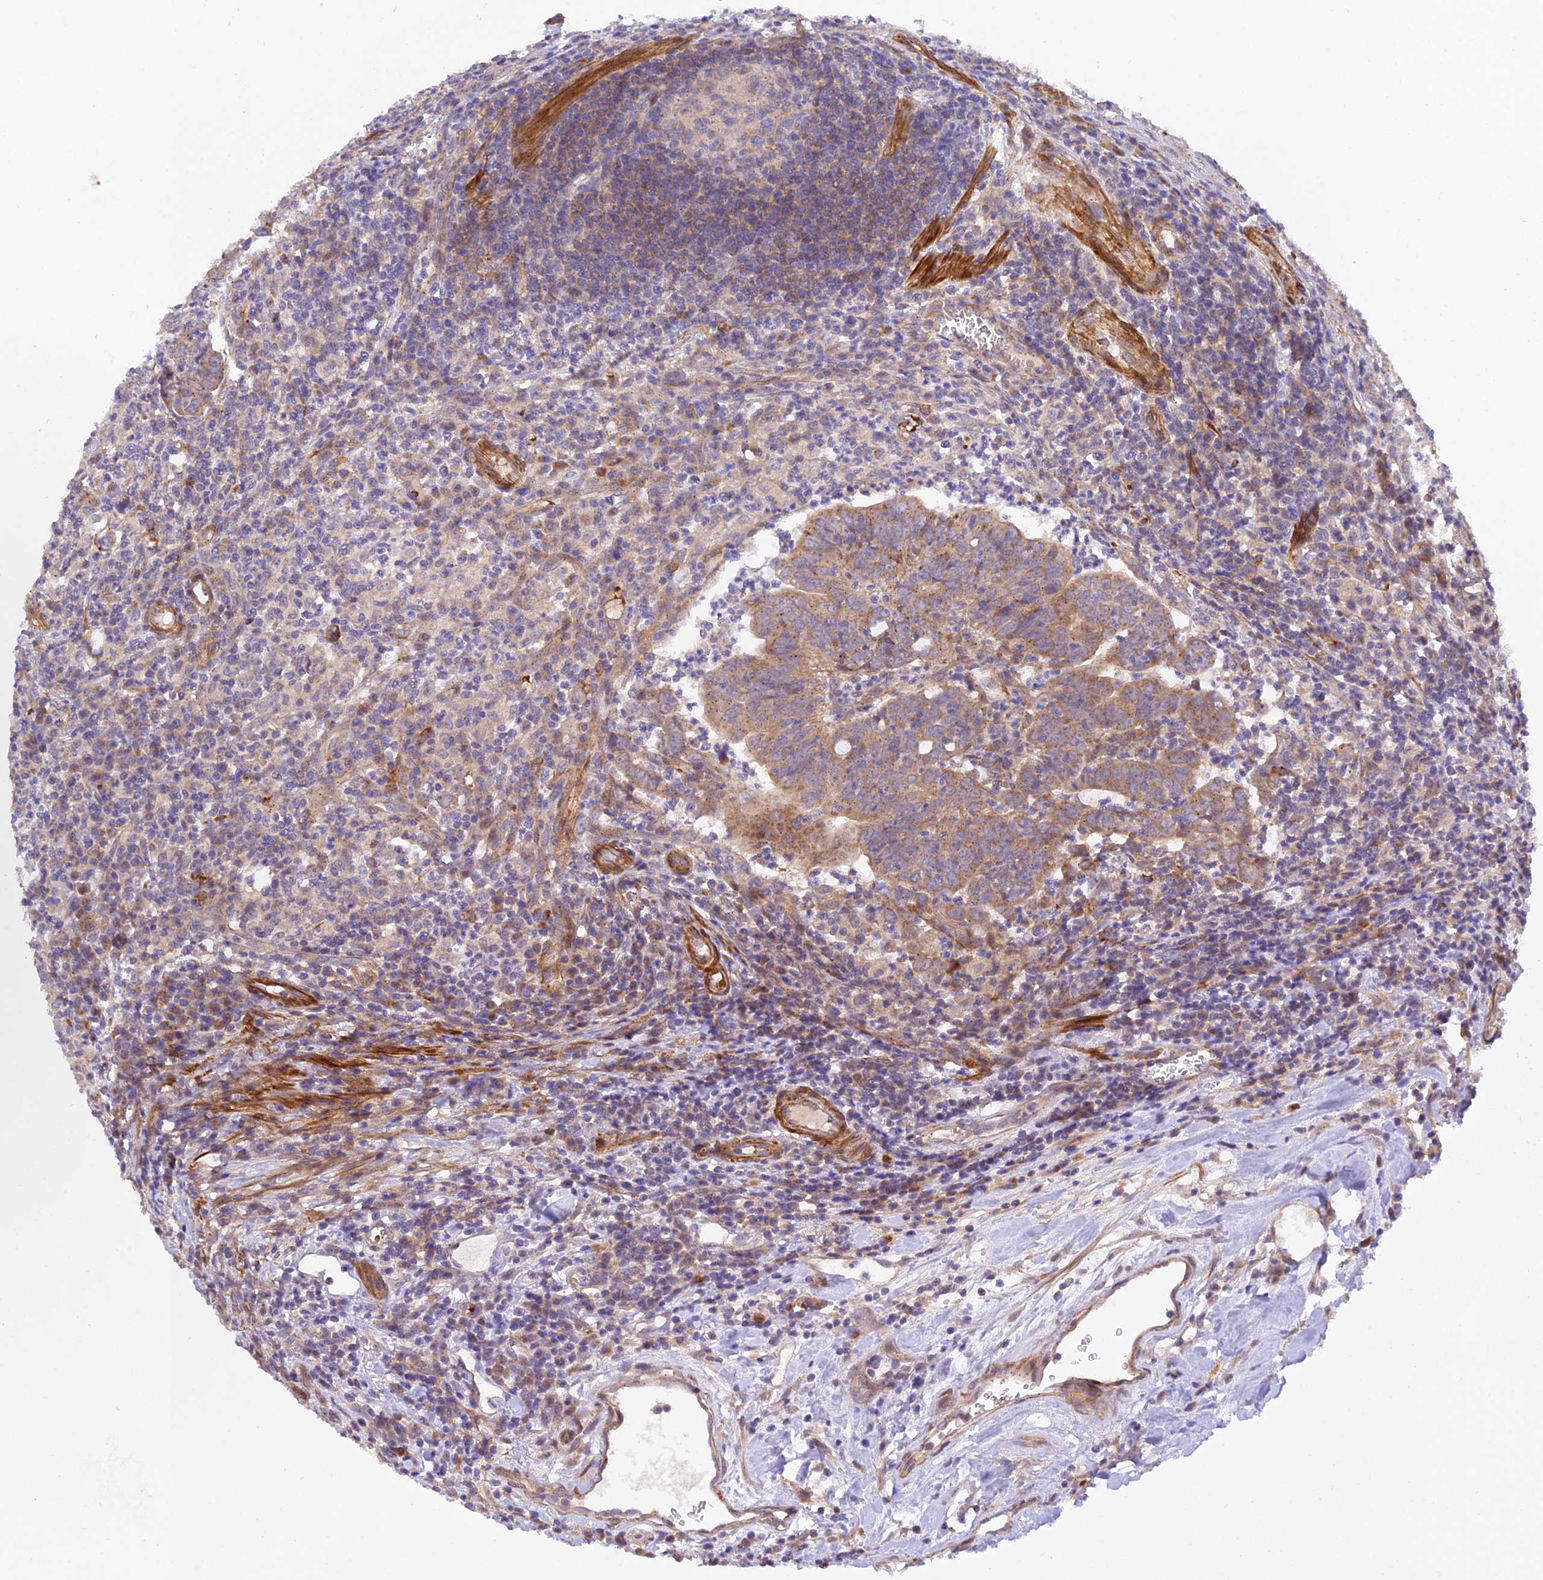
{"staining": {"intensity": "weak", "quantity": ">75%", "location": "cytoplasmic/membranous"}, "tissue": "colorectal cancer", "cell_type": "Tumor cells", "image_type": "cancer", "snomed": [{"axis": "morphology", "description": "Adenocarcinoma, NOS"}, {"axis": "topography", "description": "Rectum"}], "caption": "Immunohistochemical staining of human colorectal cancer (adenocarcinoma) reveals weak cytoplasmic/membranous protein positivity in about >75% of tumor cells. (IHC, brightfield microscopy, high magnification).", "gene": "WDFY4", "patient": {"sex": "male", "age": 69}}